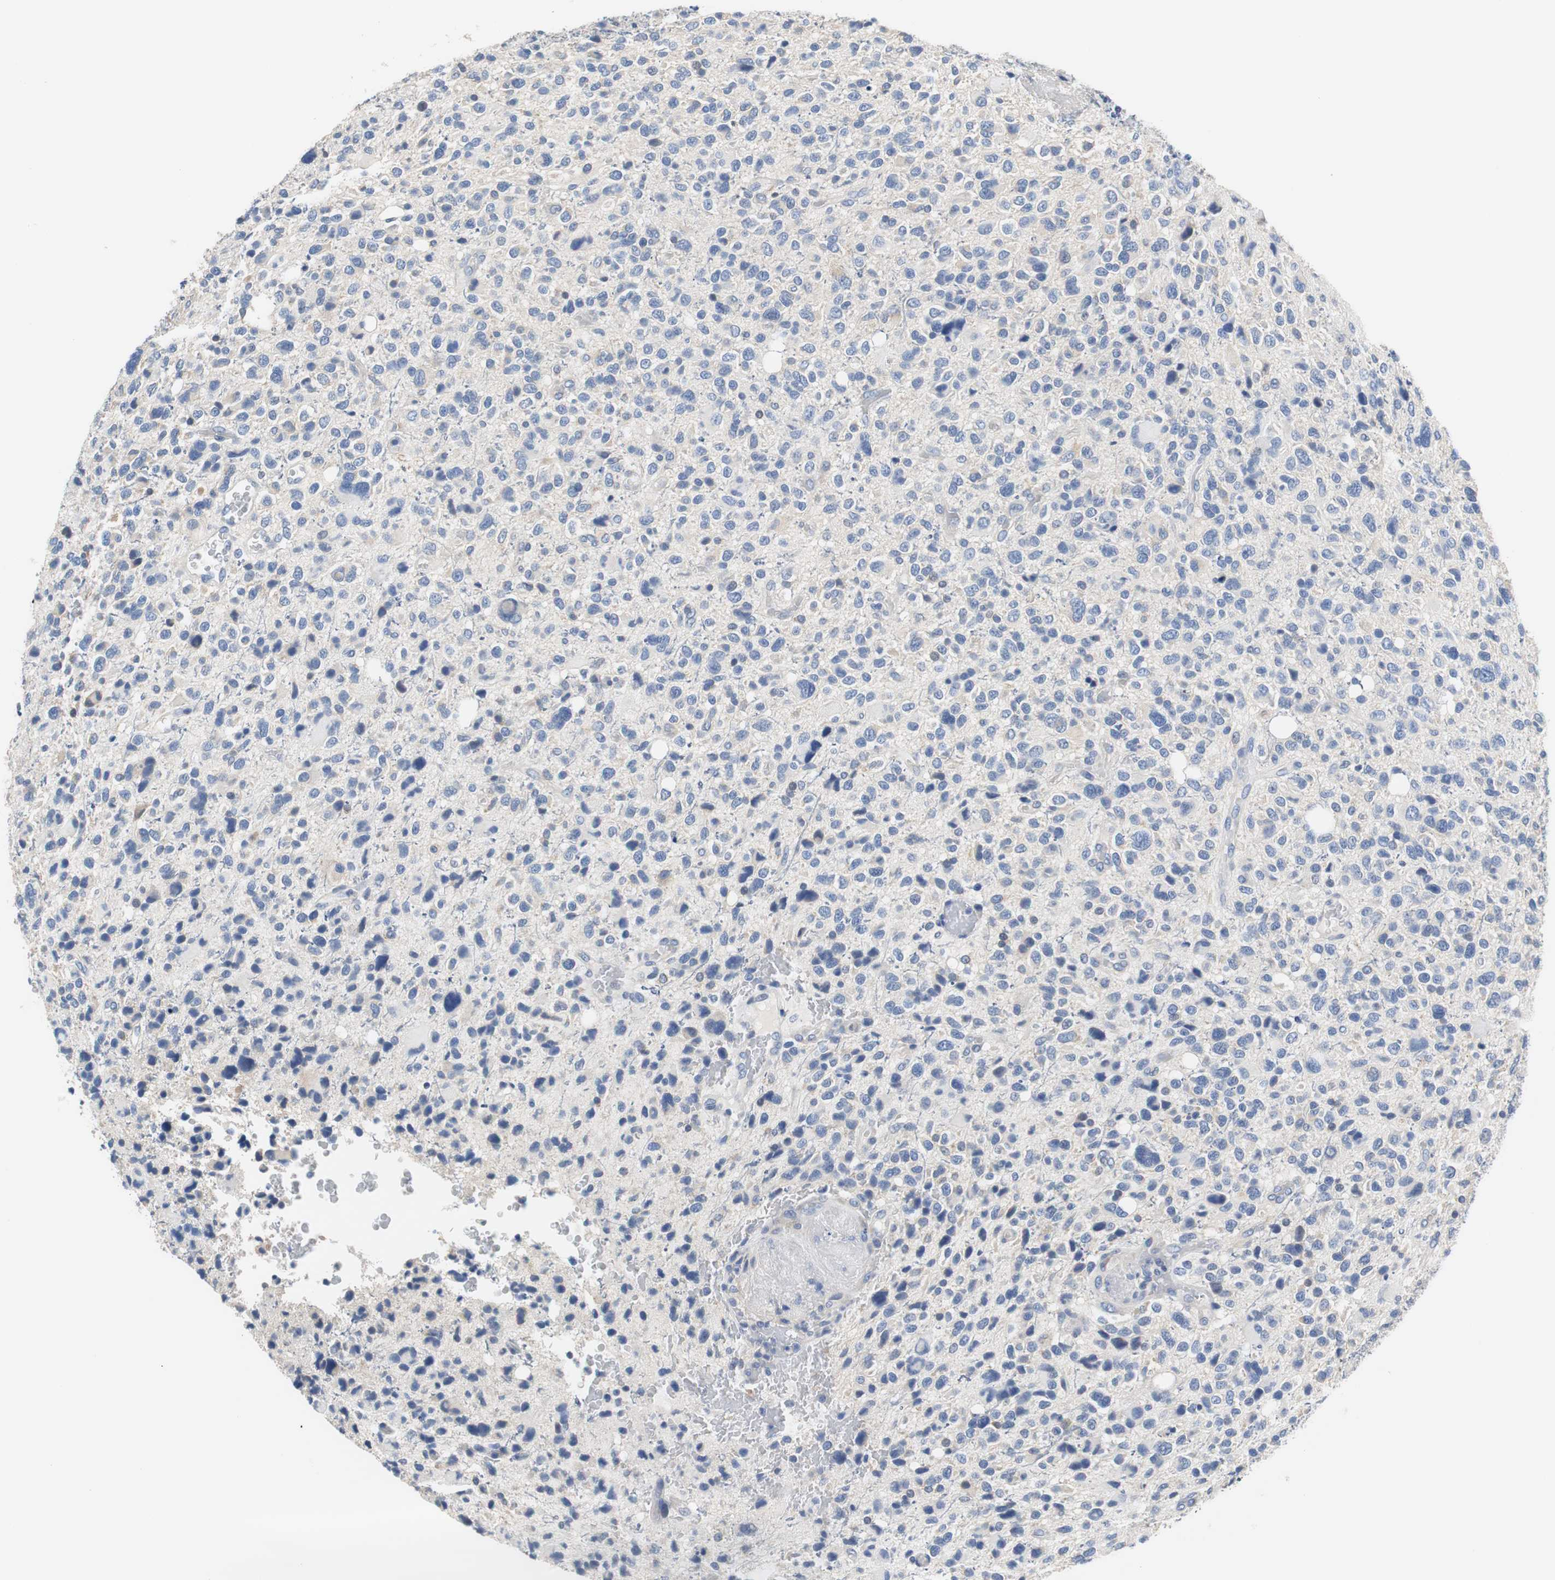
{"staining": {"intensity": "negative", "quantity": "none", "location": "none"}, "tissue": "glioma", "cell_type": "Tumor cells", "image_type": "cancer", "snomed": [{"axis": "morphology", "description": "Glioma, malignant, High grade"}, {"axis": "topography", "description": "Brain"}], "caption": "A micrograph of glioma stained for a protein exhibits no brown staining in tumor cells.", "gene": "PCK1", "patient": {"sex": "male", "age": 48}}